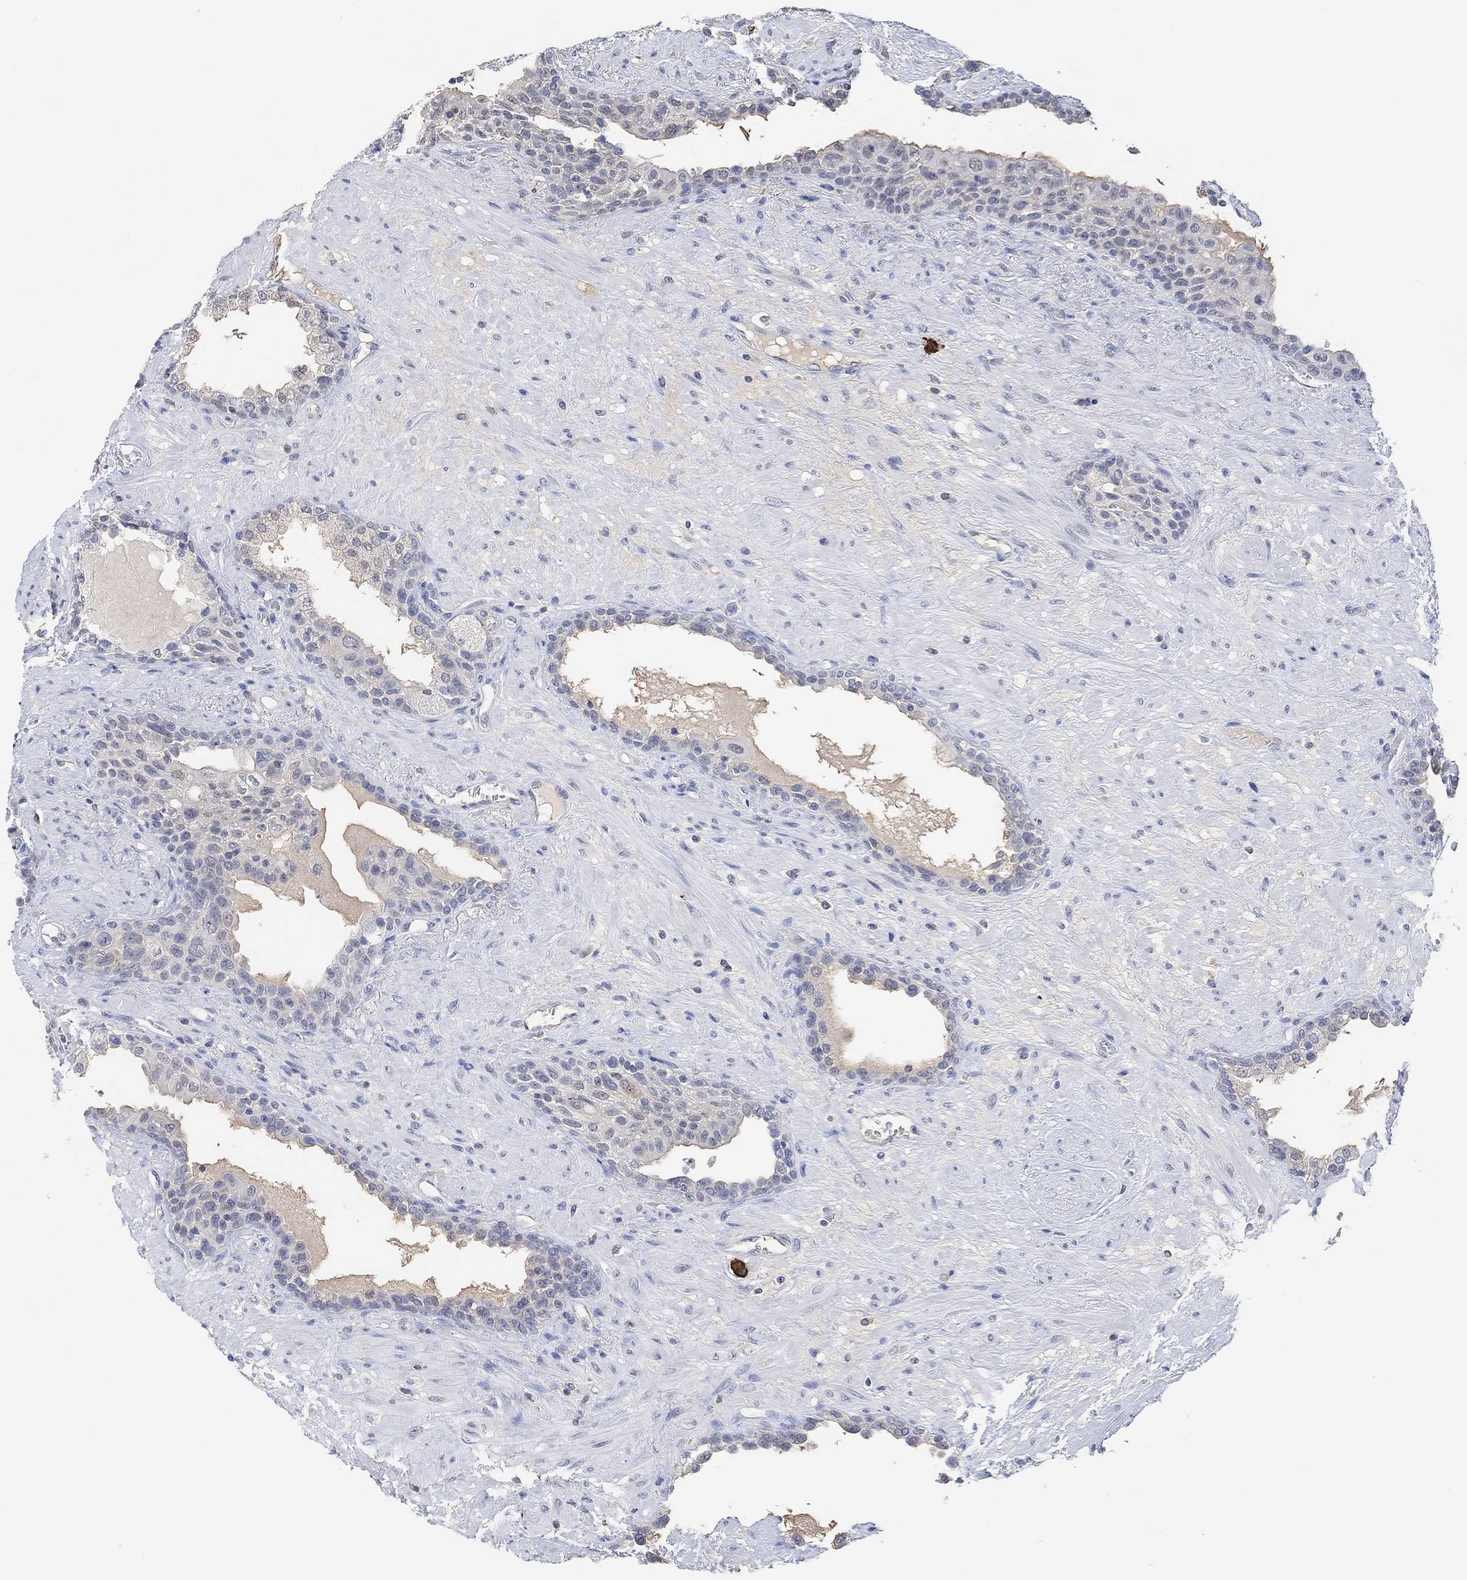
{"staining": {"intensity": "negative", "quantity": "none", "location": "none"}, "tissue": "prostate", "cell_type": "Glandular cells", "image_type": "normal", "snomed": [{"axis": "morphology", "description": "Normal tissue, NOS"}, {"axis": "topography", "description": "Prostate"}], "caption": "Photomicrograph shows no significant protein expression in glandular cells of normal prostate.", "gene": "MUC1", "patient": {"sex": "male", "age": 63}}